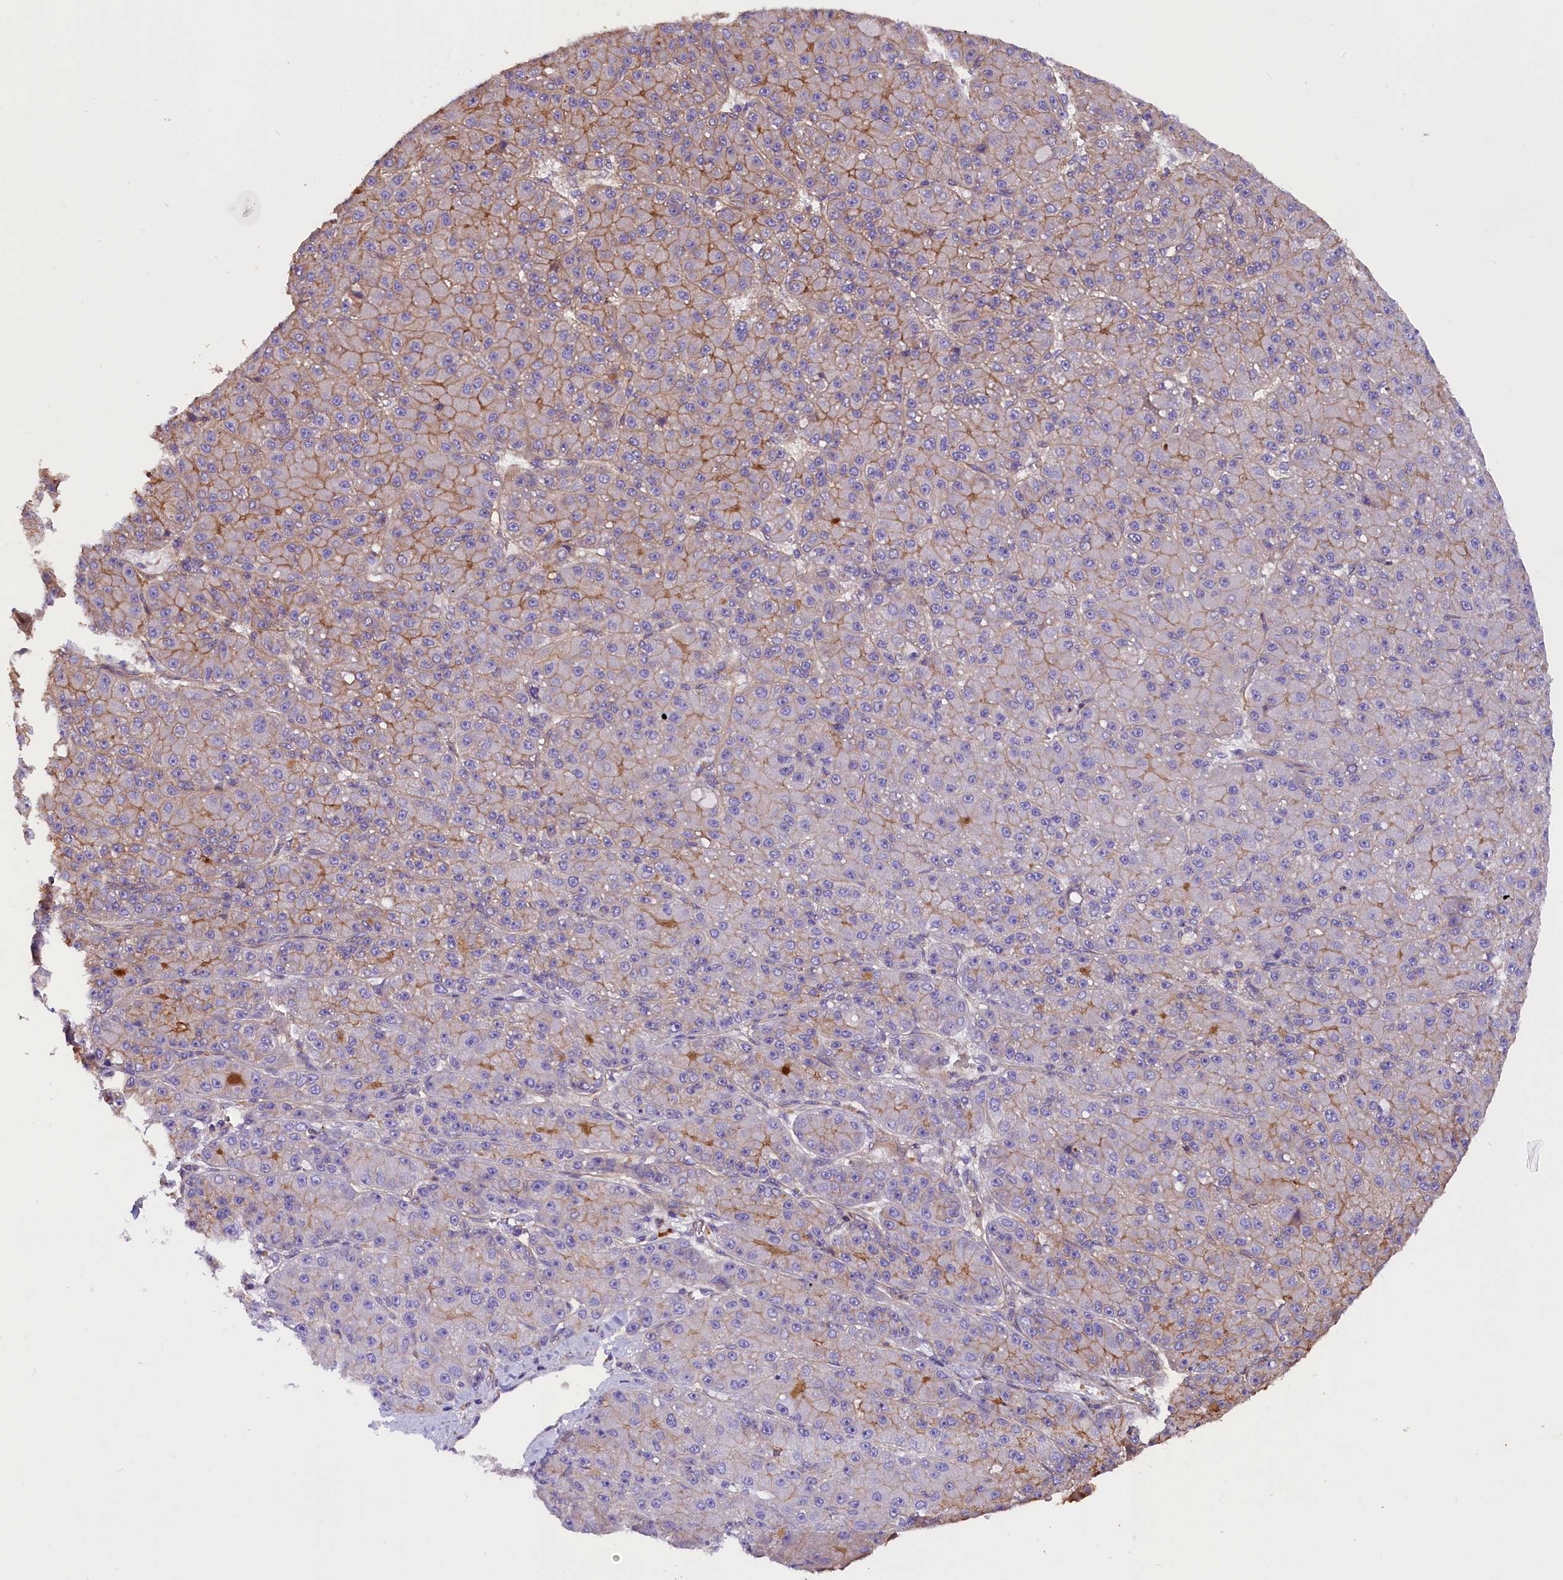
{"staining": {"intensity": "moderate", "quantity": "25%-75%", "location": "cytoplasmic/membranous"}, "tissue": "liver cancer", "cell_type": "Tumor cells", "image_type": "cancer", "snomed": [{"axis": "morphology", "description": "Carcinoma, Hepatocellular, NOS"}, {"axis": "topography", "description": "Liver"}], "caption": "Brown immunohistochemical staining in liver cancer demonstrates moderate cytoplasmic/membranous expression in approximately 25%-75% of tumor cells.", "gene": "ERMARD", "patient": {"sex": "male", "age": 67}}